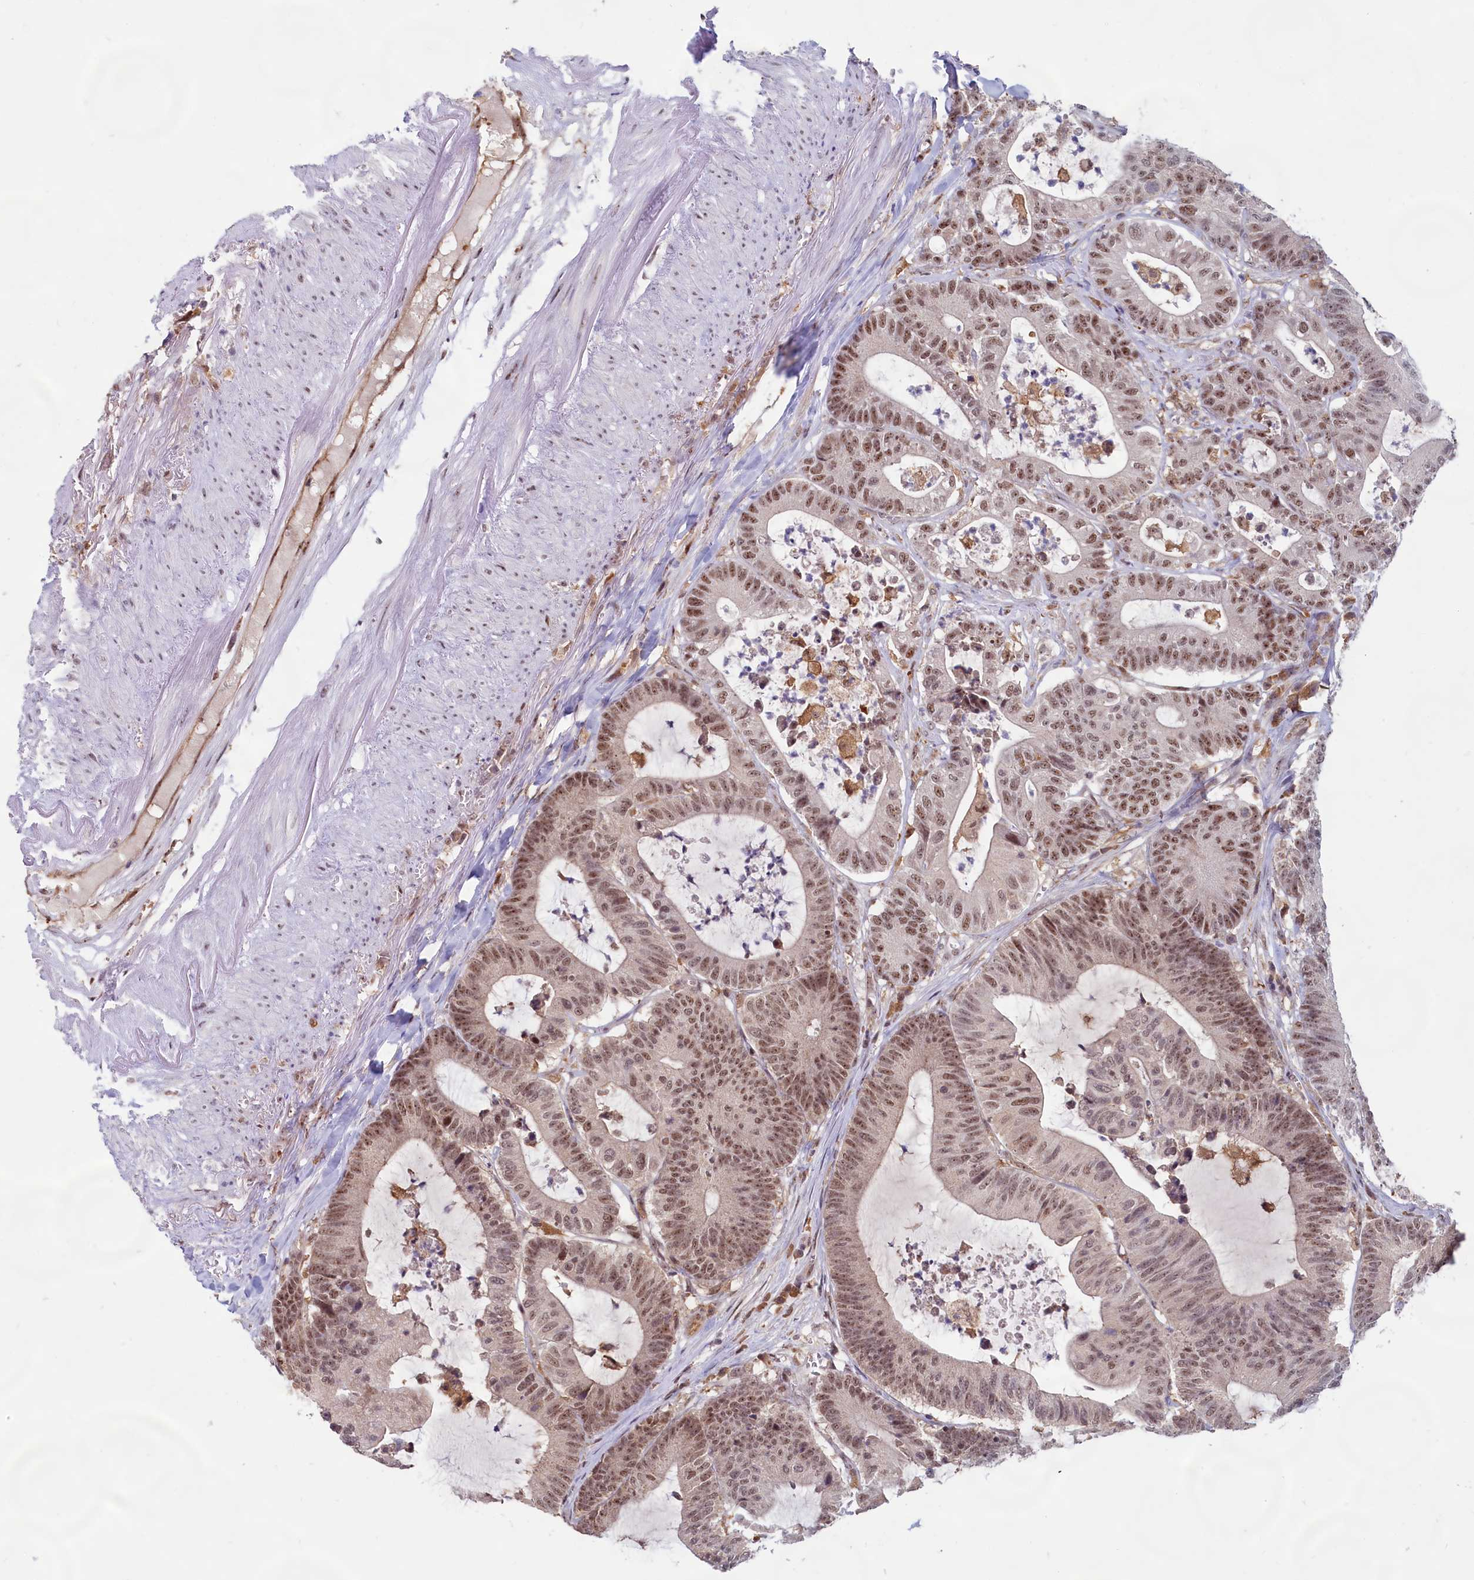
{"staining": {"intensity": "moderate", "quantity": ">75%", "location": "nuclear"}, "tissue": "colorectal cancer", "cell_type": "Tumor cells", "image_type": "cancer", "snomed": [{"axis": "morphology", "description": "Adenocarcinoma, NOS"}, {"axis": "topography", "description": "Colon"}], "caption": "Protein staining exhibits moderate nuclear expression in about >75% of tumor cells in colorectal cancer (adenocarcinoma). (brown staining indicates protein expression, while blue staining denotes nuclei).", "gene": "C1D", "patient": {"sex": "female", "age": 84}}